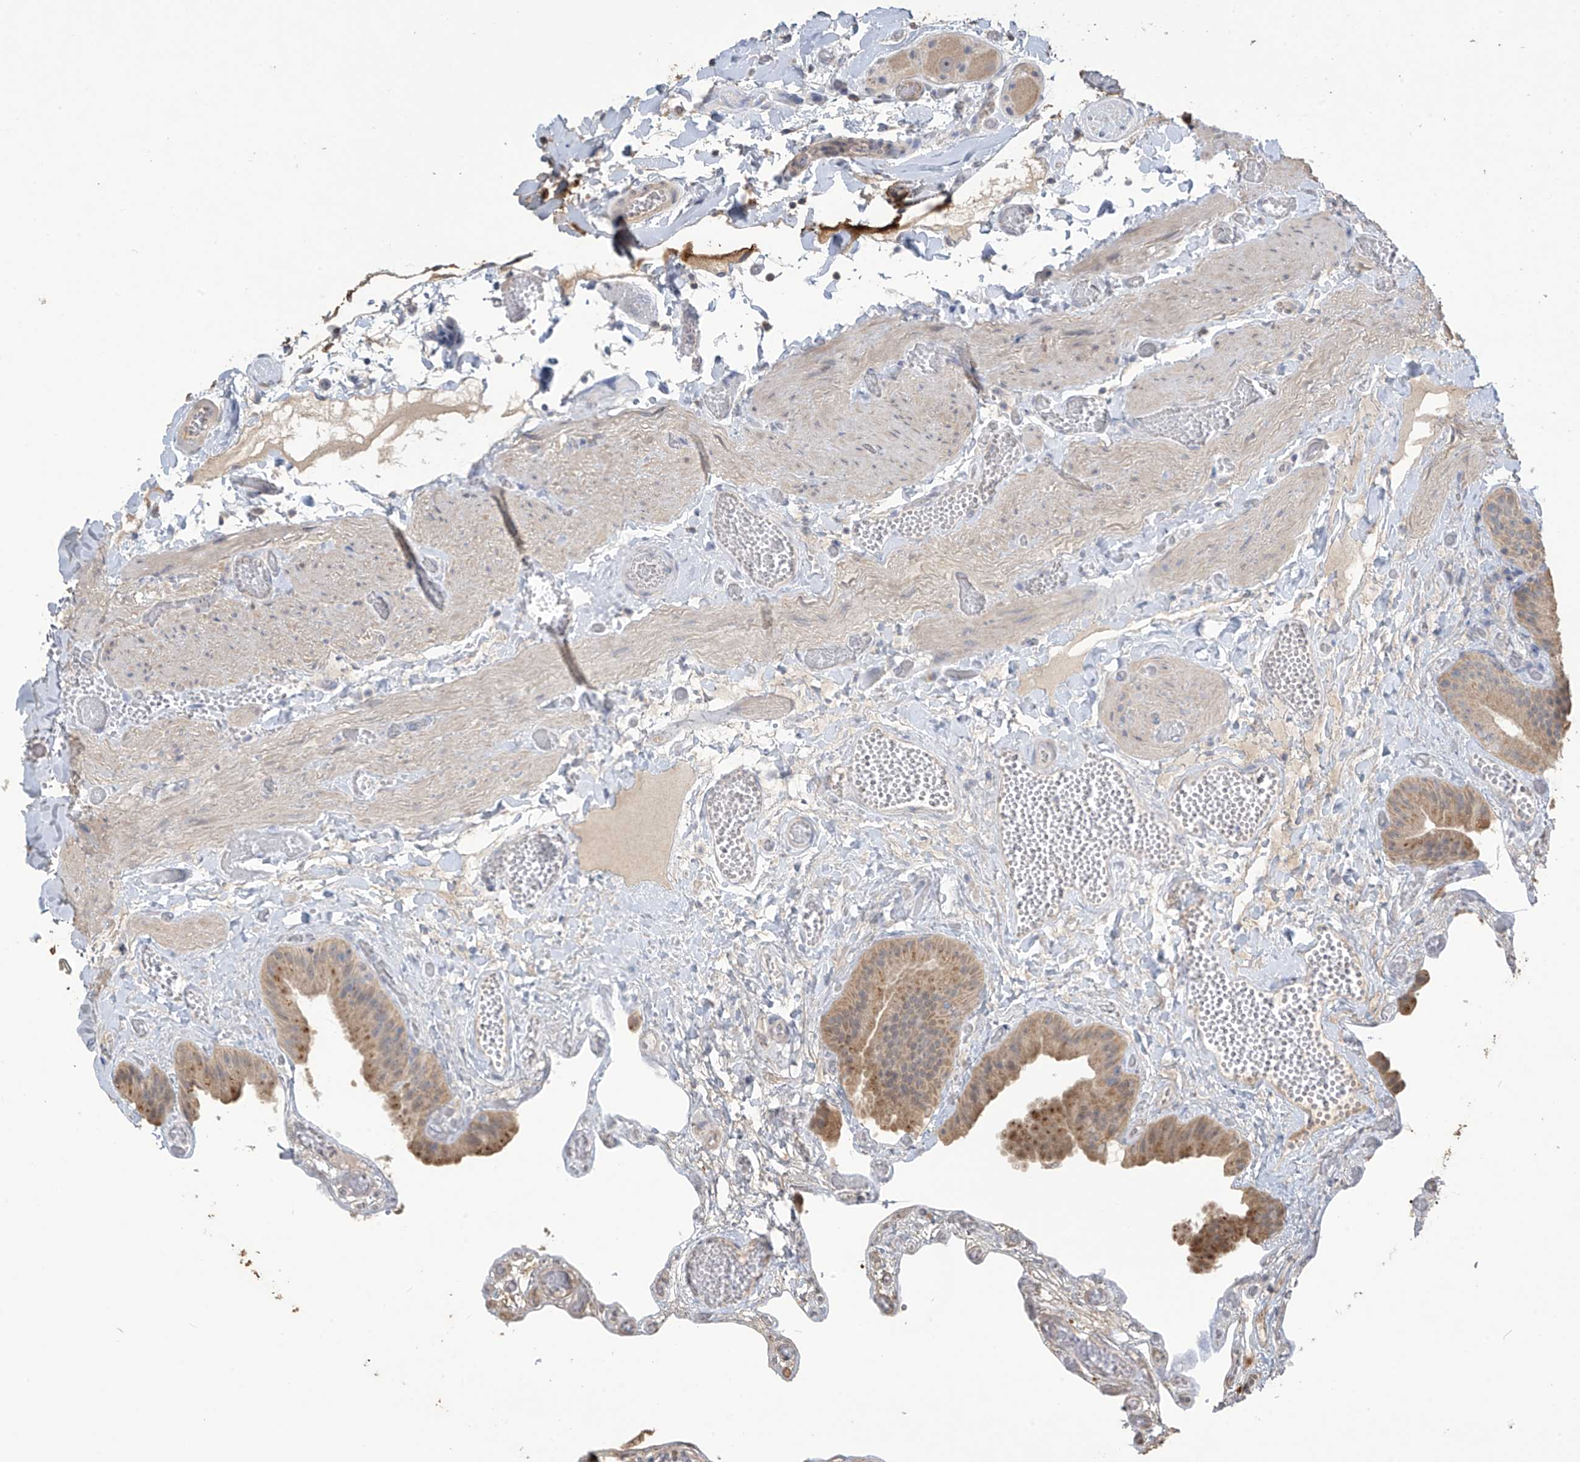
{"staining": {"intensity": "moderate", "quantity": ">75%", "location": "cytoplasmic/membranous"}, "tissue": "gallbladder", "cell_type": "Glandular cells", "image_type": "normal", "snomed": [{"axis": "morphology", "description": "Normal tissue, NOS"}, {"axis": "topography", "description": "Gallbladder"}], "caption": "High-magnification brightfield microscopy of benign gallbladder stained with DAB (3,3'-diaminobenzidine) (brown) and counterstained with hematoxylin (blue). glandular cells exhibit moderate cytoplasmic/membranous positivity is seen in approximately>75% of cells. The staining was performed using DAB, with brown indicating positive protein expression. Nuclei are stained blue with hematoxylin.", "gene": "SLFN14", "patient": {"sex": "female", "age": 64}}